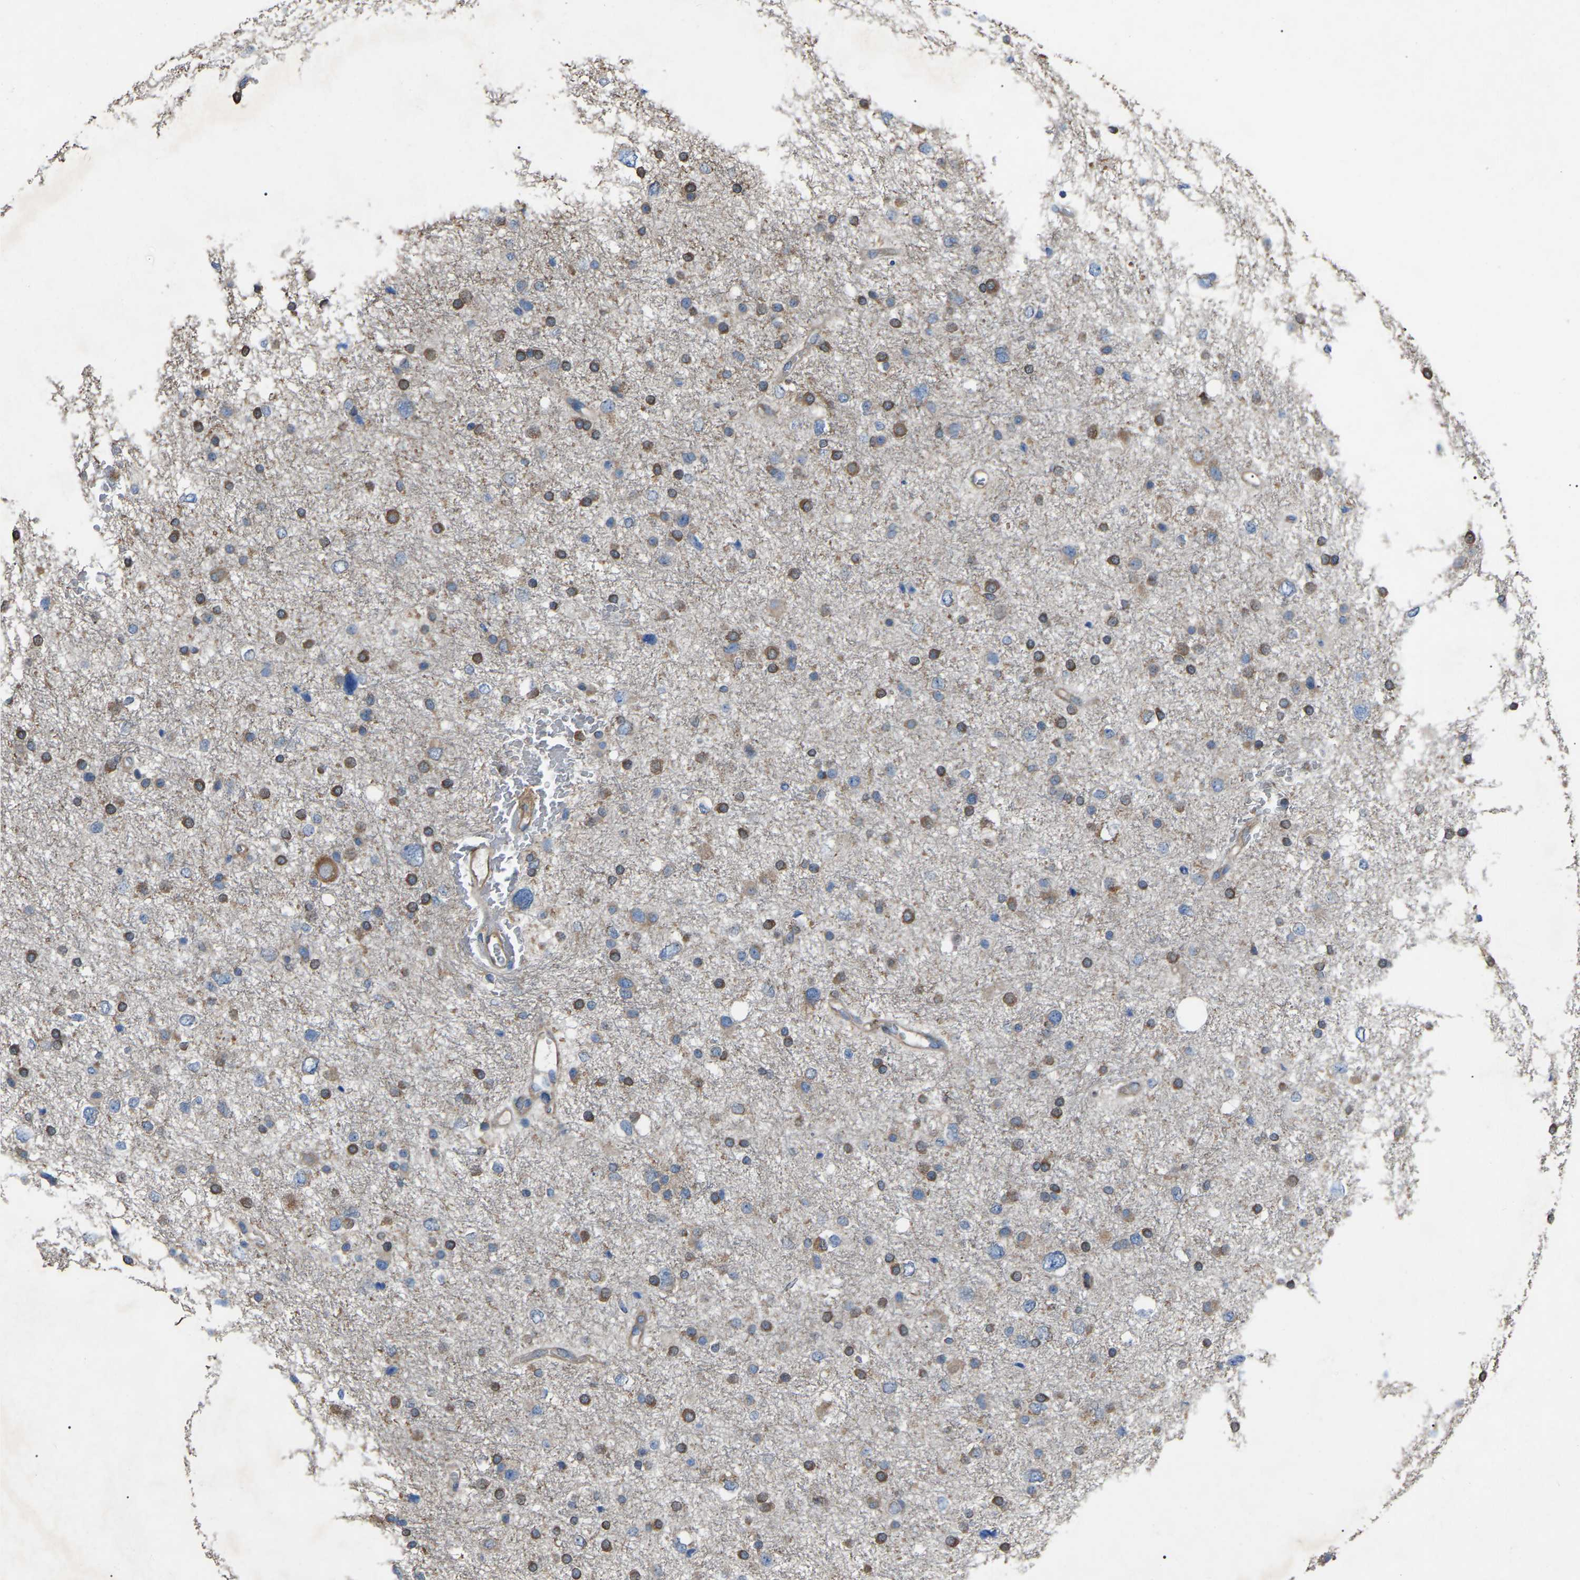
{"staining": {"intensity": "moderate", "quantity": ">75%", "location": "cytoplasmic/membranous"}, "tissue": "glioma", "cell_type": "Tumor cells", "image_type": "cancer", "snomed": [{"axis": "morphology", "description": "Glioma, malignant, Low grade"}, {"axis": "topography", "description": "Brain"}], "caption": "Protein staining by immunohistochemistry (IHC) reveals moderate cytoplasmic/membranous staining in about >75% of tumor cells in glioma.", "gene": "AIMP1", "patient": {"sex": "female", "age": 37}}